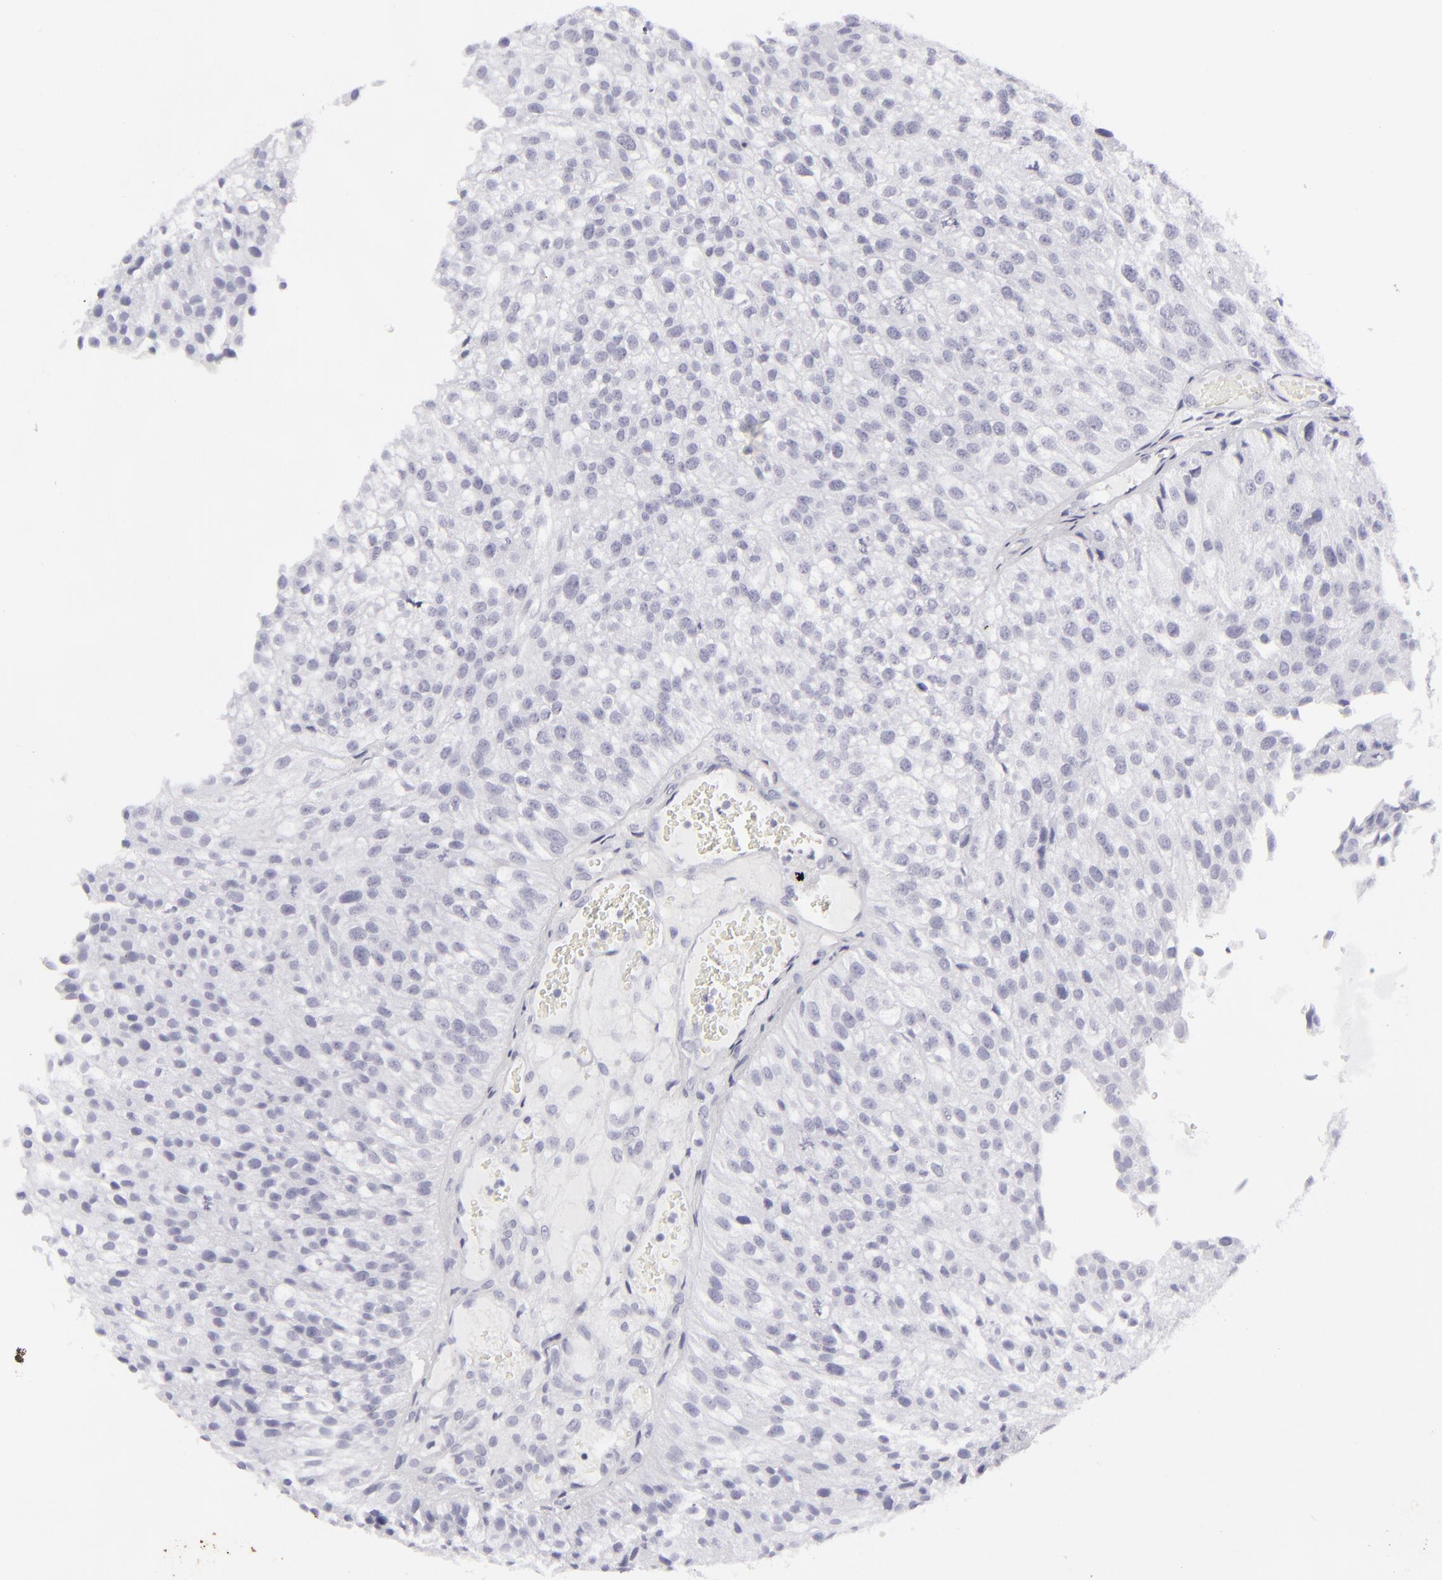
{"staining": {"intensity": "negative", "quantity": "none", "location": "none"}, "tissue": "urothelial cancer", "cell_type": "Tumor cells", "image_type": "cancer", "snomed": [{"axis": "morphology", "description": "Urothelial carcinoma, Low grade"}, {"axis": "topography", "description": "Urinary bladder"}], "caption": "Urothelial cancer was stained to show a protein in brown. There is no significant staining in tumor cells.", "gene": "KRT1", "patient": {"sex": "female", "age": 89}}